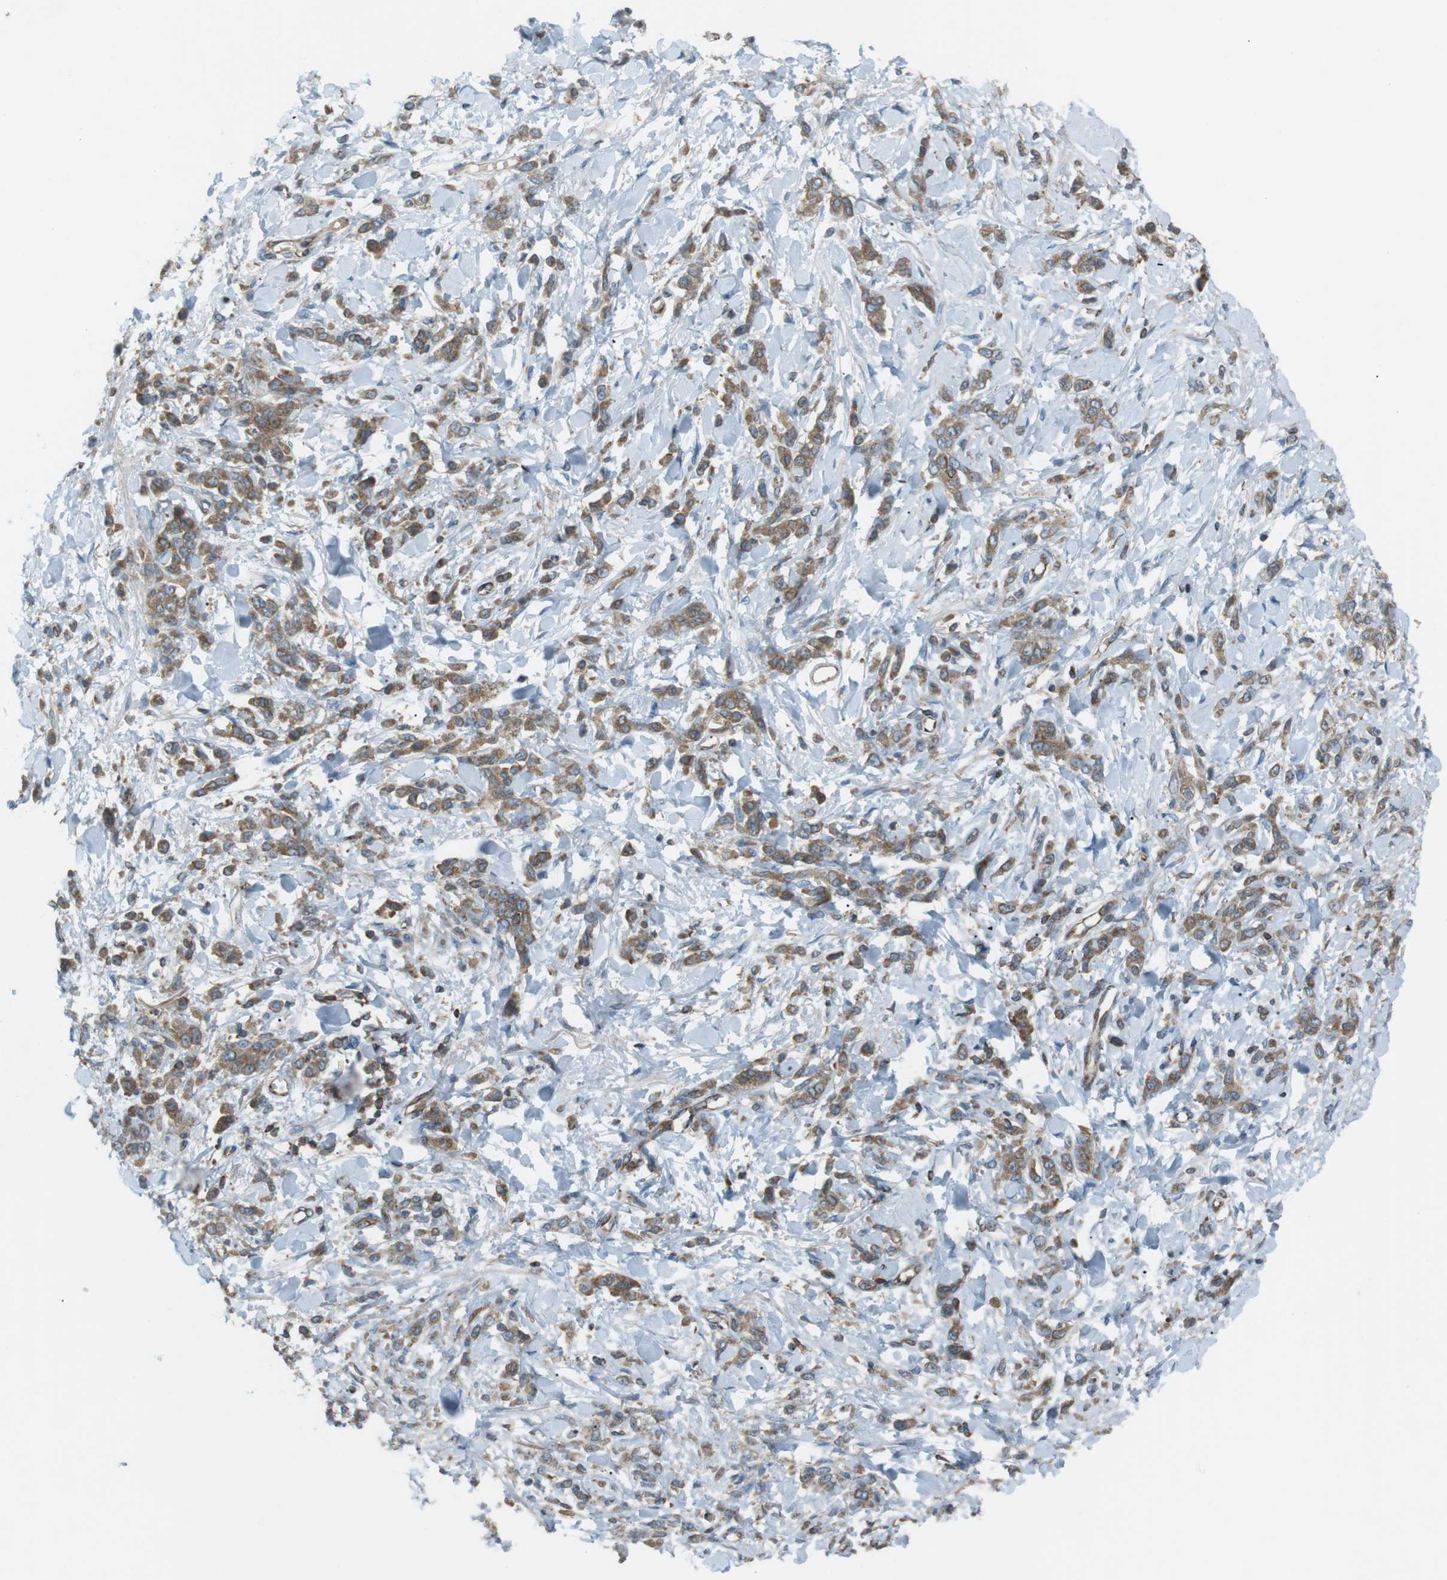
{"staining": {"intensity": "moderate", "quantity": ">75%", "location": "cytoplasmic/membranous"}, "tissue": "stomach cancer", "cell_type": "Tumor cells", "image_type": "cancer", "snomed": [{"axis": "morphology", "description": "Normal tissue, NOS"}, {"axis": "morphology", "description": "Adenocarcinoma, NOS"}, {"axis": "topography", "description": "Stomach"}], "caption": "Immunohistochemistry (IHC) (DAB) staining of human adenocarcinoma (stomach) exhibits moderate cytoplasmic/membranous protein positivity in approximately >75% of tumor cells. Immunohistochemistry (IHC) stains the protein of interest in brown and the nuclei are stained blue.", "gene": "FLII", "patient": {"sex": "male", "age": 82}}